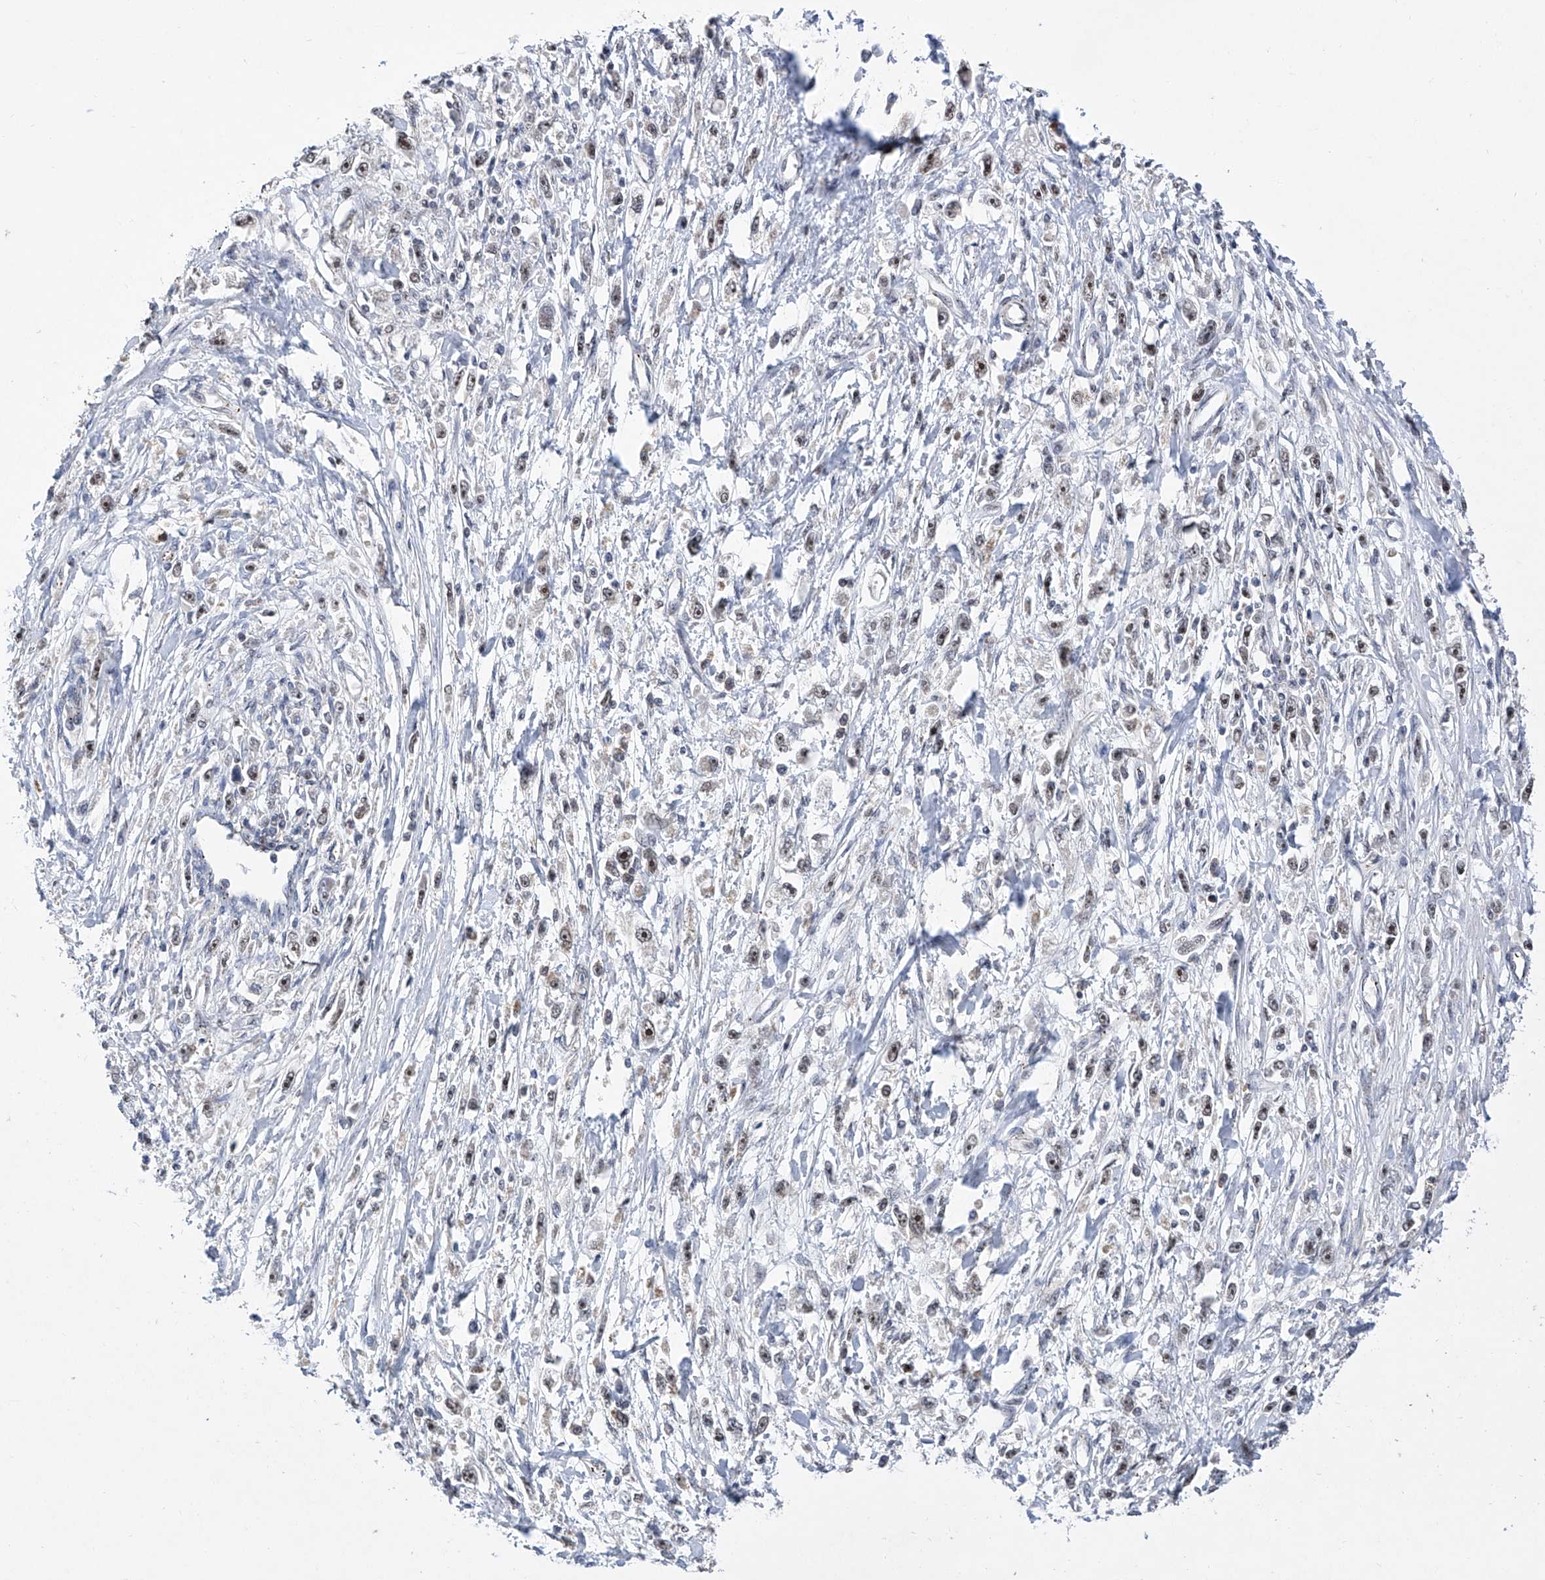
{"staining": {"intensity": "weak", "quantity": "25%-75%", "location": "nuclear"}, "tissue": "stomach cancer", "cell_type": "Tumor cells", "image_type": "cancer", "snomed": [{"axis": "morphology", "description": "Adenocarcinoma, NOS"}, {"axis": "topography", "description": "Stomach"}], "caption": "Immunohistochemical staining of human stomach cancer shows weak nuclear protein staining in approximately 25%-75% of tumor cells. (DAB IHC, brown staining for protein, blue staining for nuclei).", "gene": "RAD54L", "patient": {"sex": "female", "age": 59}}